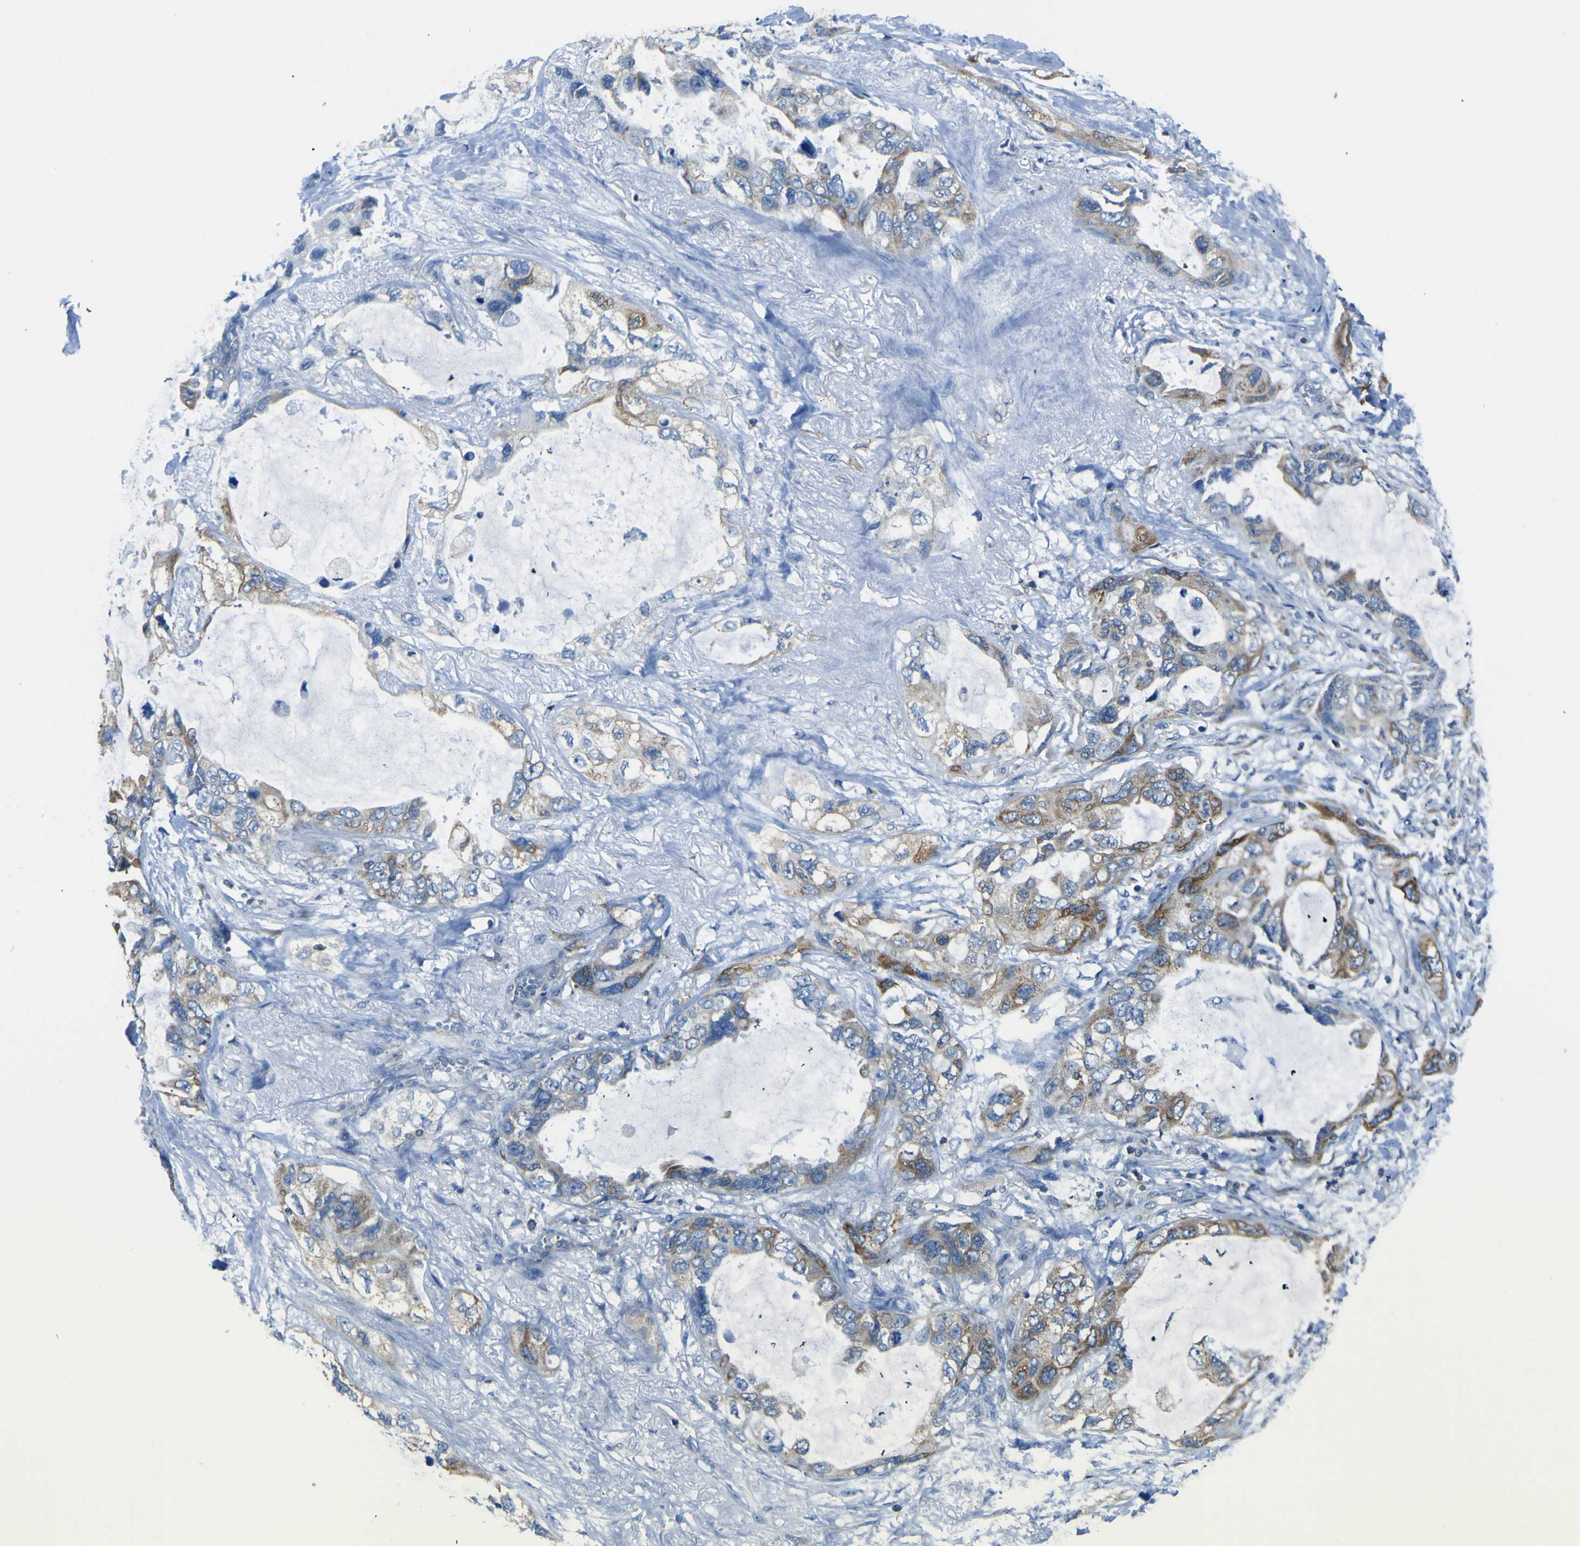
{"staining": {"intensity": "moderate", "quantity": "25%-75%", "location": "cytoplasmic/membranous"}, "tissue": "lung cancer", "cell_type": "Tumor cells", "image_type": "cancer", "snomed": [{"axis": "morphology", "description": "Squamous cell carcinoma, NOS"}, {"axis": "topography", "description": "Lung"}], "caption": "A micrograph showing moderate cytoplasmic/membranous staining in about 25%-75% of tumor cells in lung cancer (squamous cell carcinoma), as visualized by brown immunohistochemical staining.", "gene": "STIM1", "patient": {"sex": "female", "age": 73}}